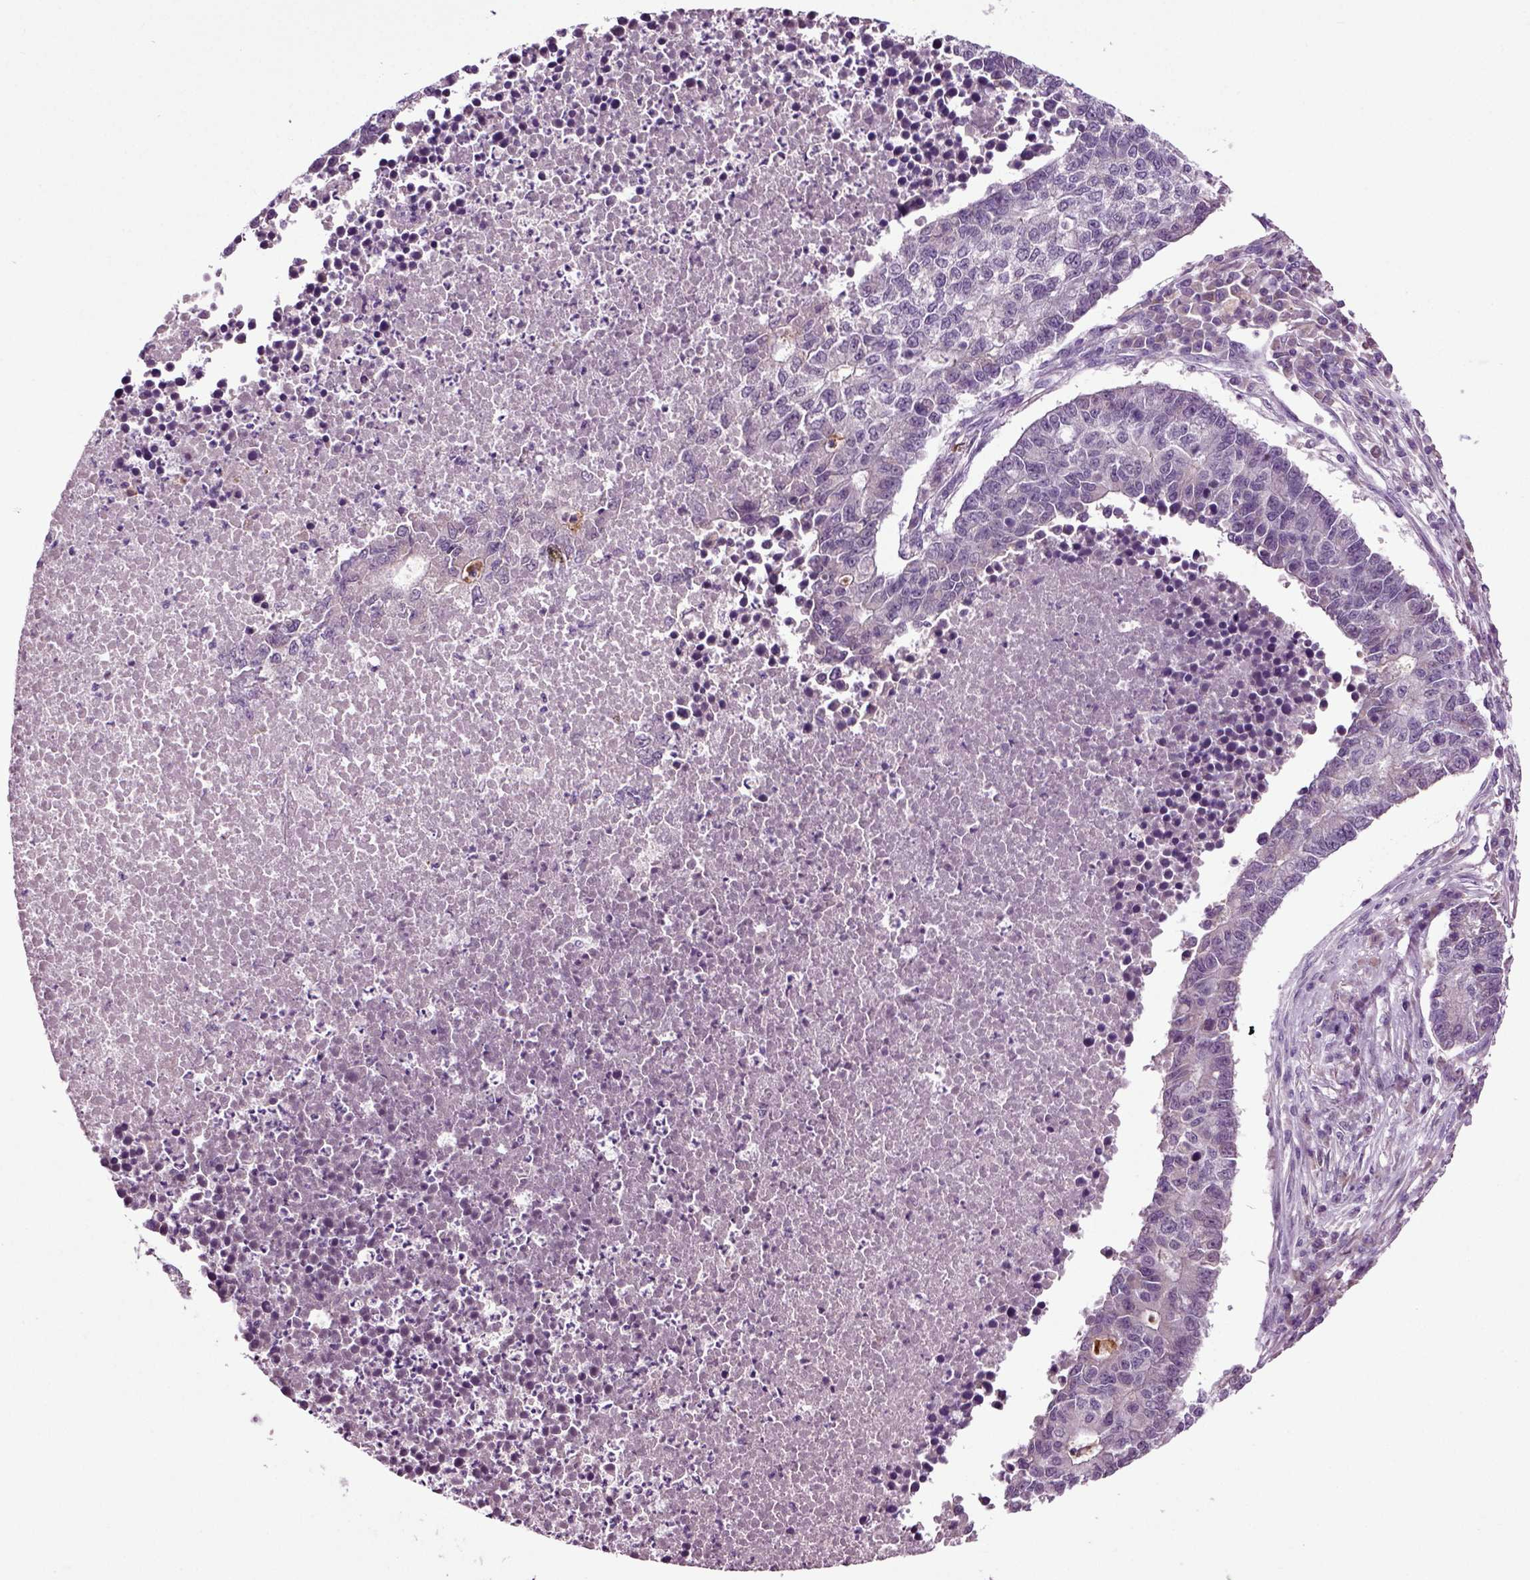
{"staining": {"intensity": "negative", "quantity": "none", "location": "none"}, "tissue": "lung cancer", "cell_type": "Tumor cells", "image_type": "cancer", "snomed": [{"axis": "morphology", "description": "Adenocarcinoma, NOS"}, {"axis": "topography", "description": "Lung"}], "caption": "Immunohistochemistry (IHC) of lung cancer reveals no positivity in tumor cells.", "gene": "SPATA17", "patient": {"sex": "male", "age": 57}}